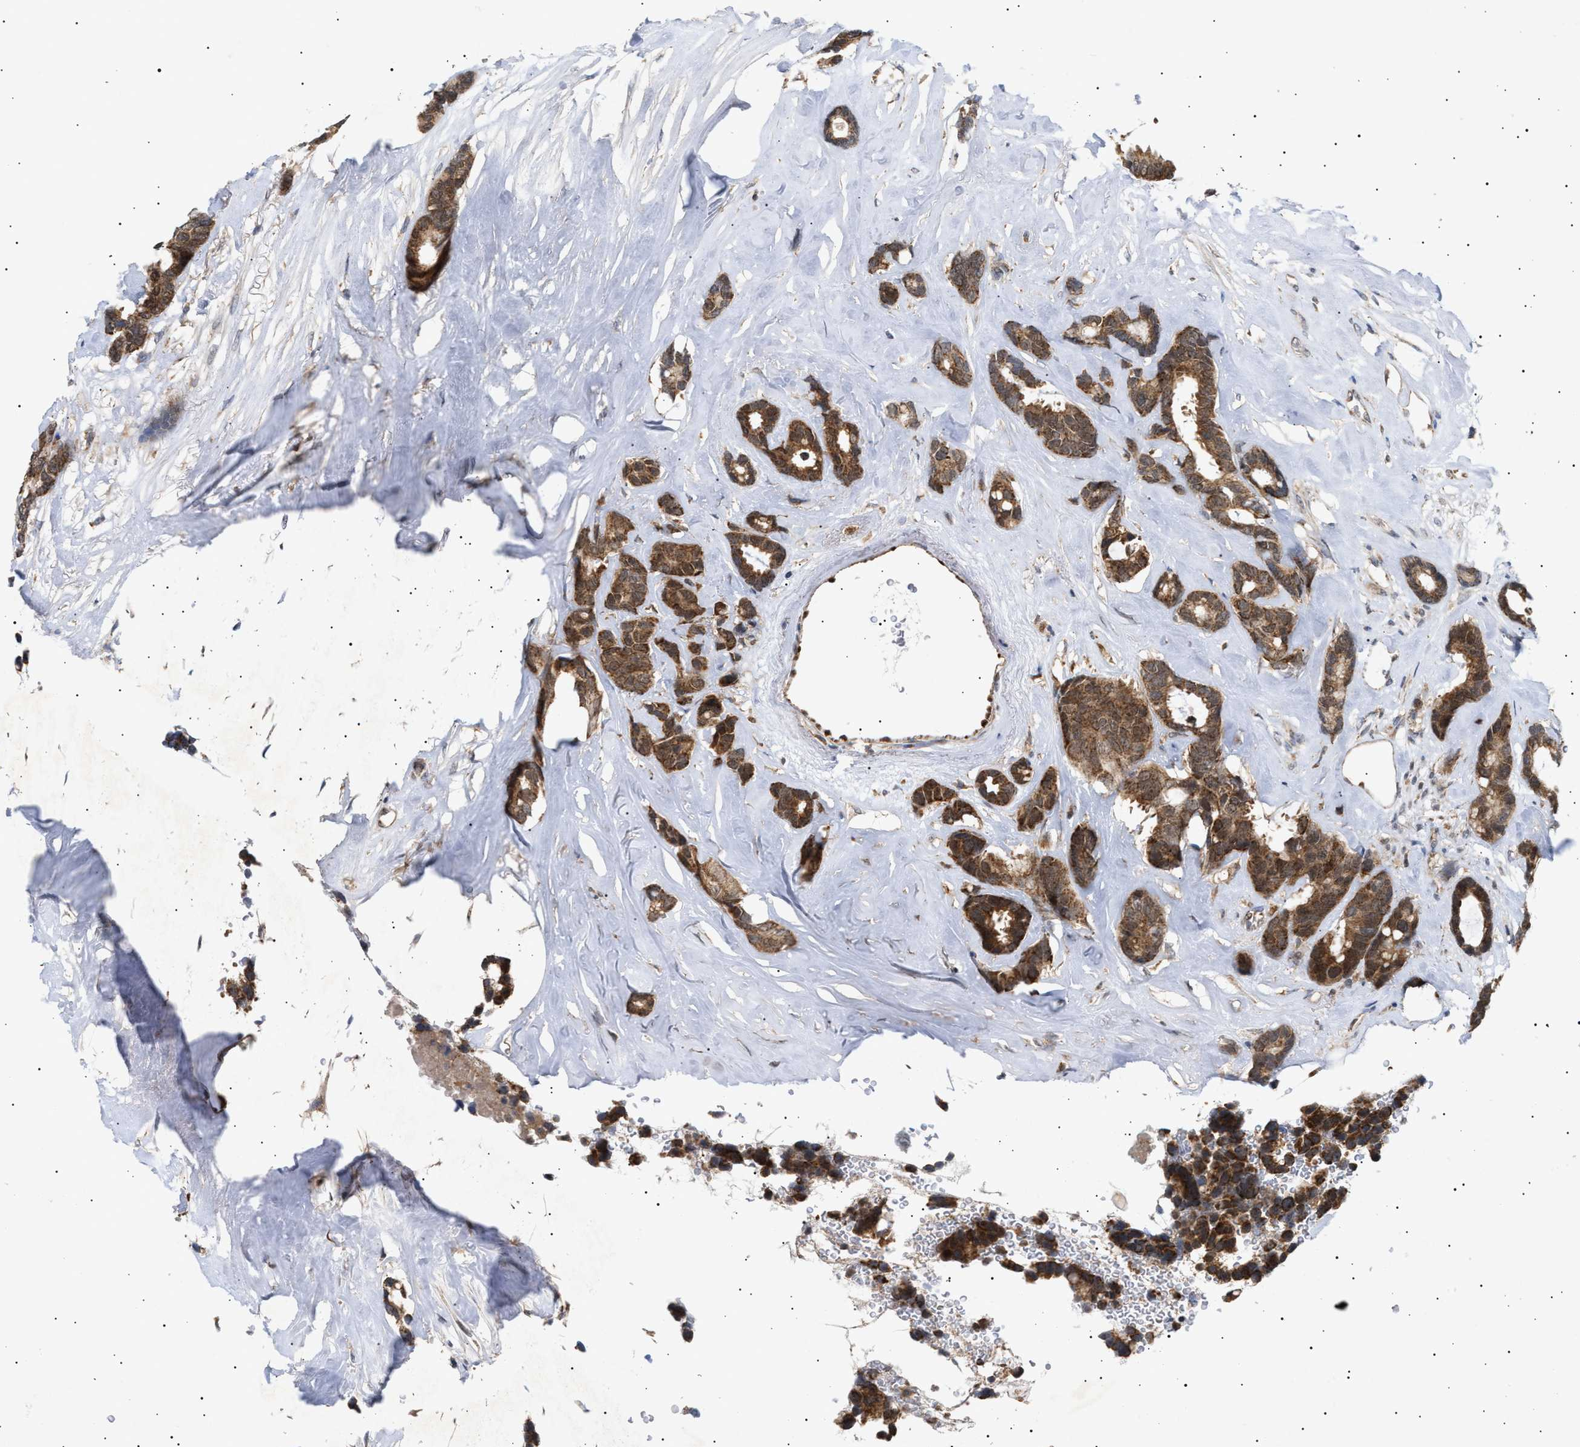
{"staining": {"intensity": "moderate", "quantity": ">75%", "location": "cytoplasmic/membranous"}, "tissue": "breast cancer", "cell_type": "Tumor cells", "image_type": "cancer", "snomed": [{"axis": "morphology", "description": "Duct carcinoma"}, {"axis": "topography", "description": "Breast"}], "caption": "Breast cancer (intraductal carcinoma) stained for a protein shows moderate cytoplasmic/membranous positivity in tumor cells.", "gene": "SIRT5", "patient": {"sex": "female", "age": 87}}